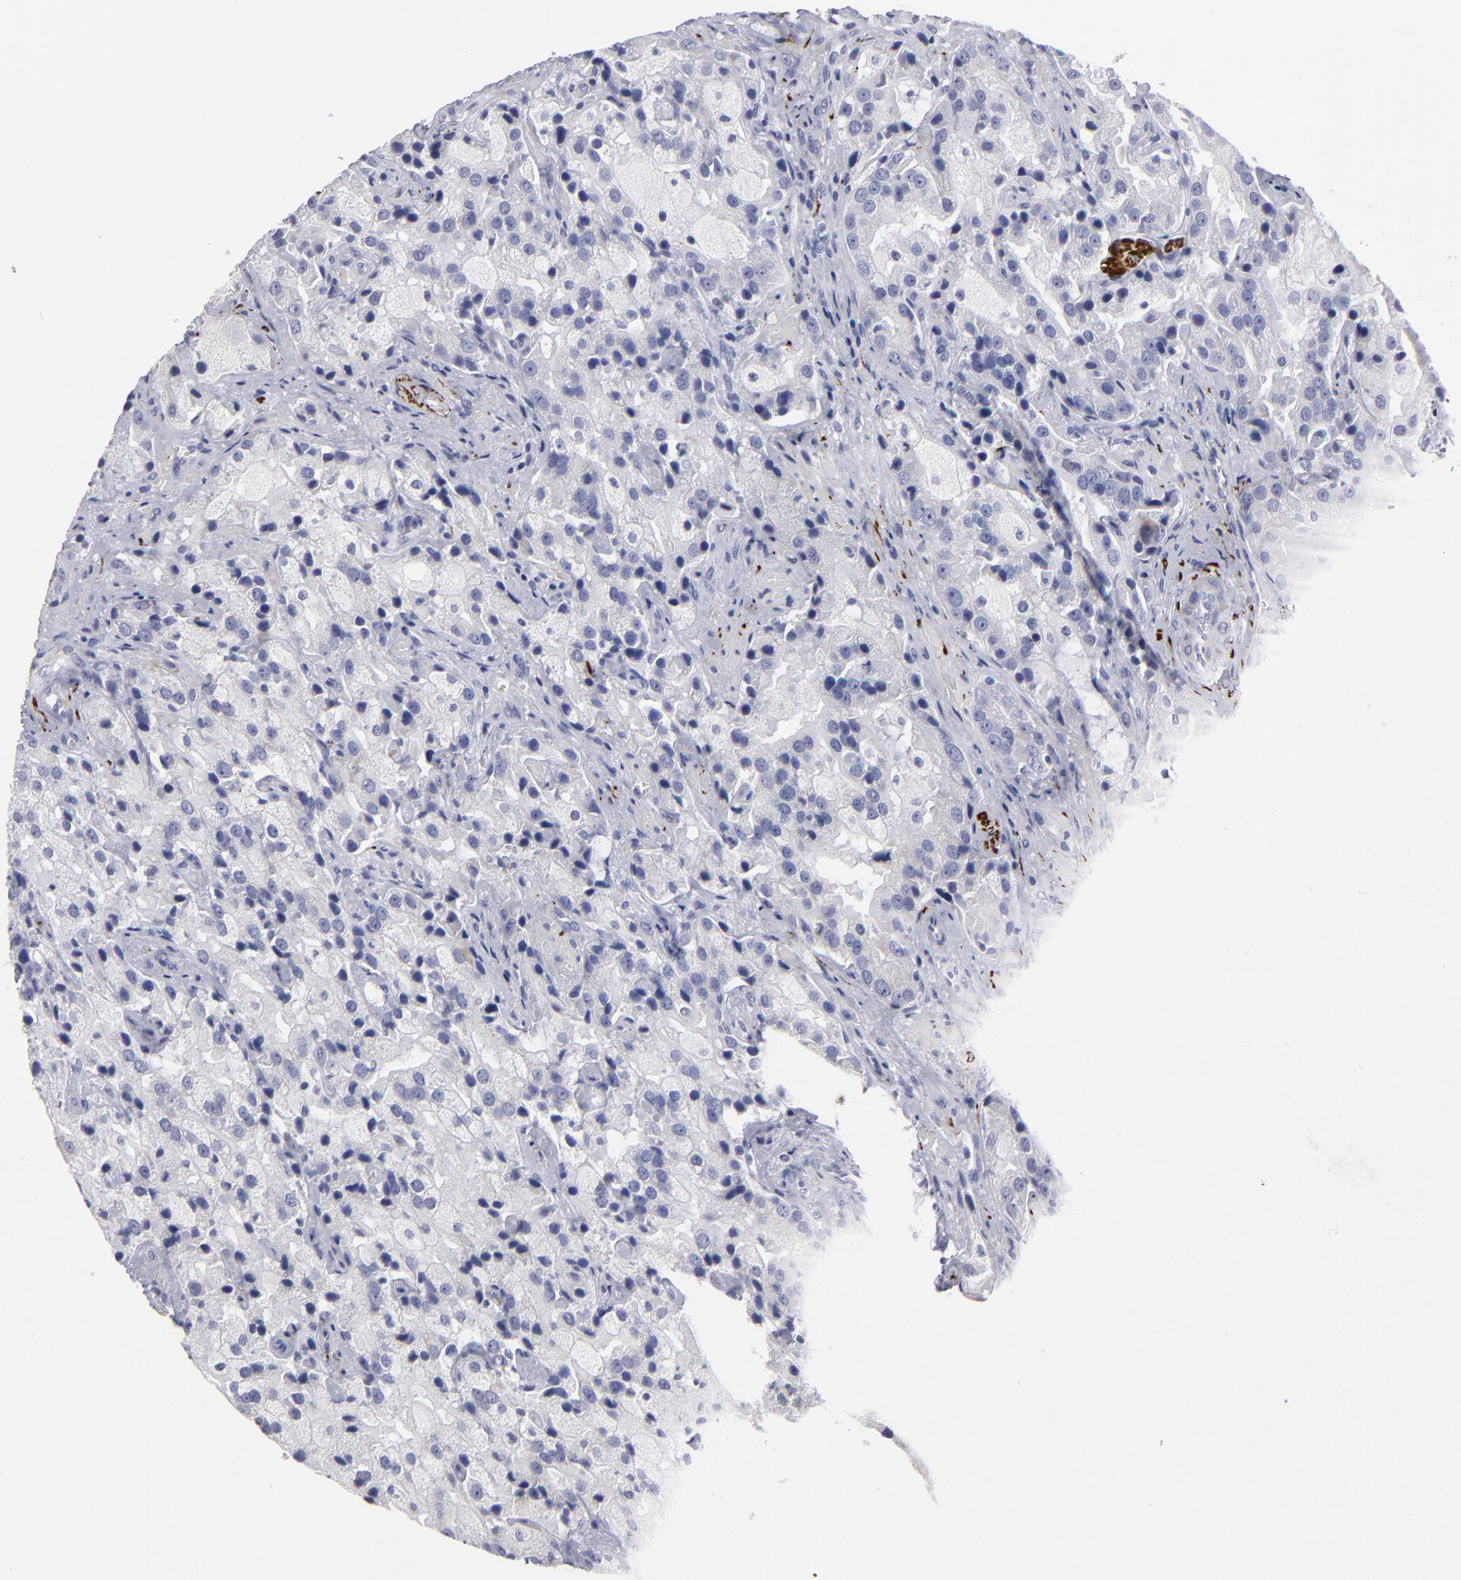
{"staining": {"intensity": "negative", "quantity": "none", "location": "none"}, "tissue": "prostate cancer", "cell_type": "Tumor cells", "image_type": "cancer", "snomed": [{"axis": "morphology", "description": "Adenocarcinoma, High grade"}, {"axis": "topography", "description": "Prostate"}], "caption": "High power microscopy image of an immunohistochemistry photomicrograph of prostate cancer, revealing no significant expression in tumor cells. (Stains: DAB (3,3'-diaminobenzidine) immunohistochemistry (IHC) with hematoxylin counter stain, Microscopy: brightfield microscopy at high magnification).", "gene": "CADM3", "patient": {"sex": "male", "age": 70}}